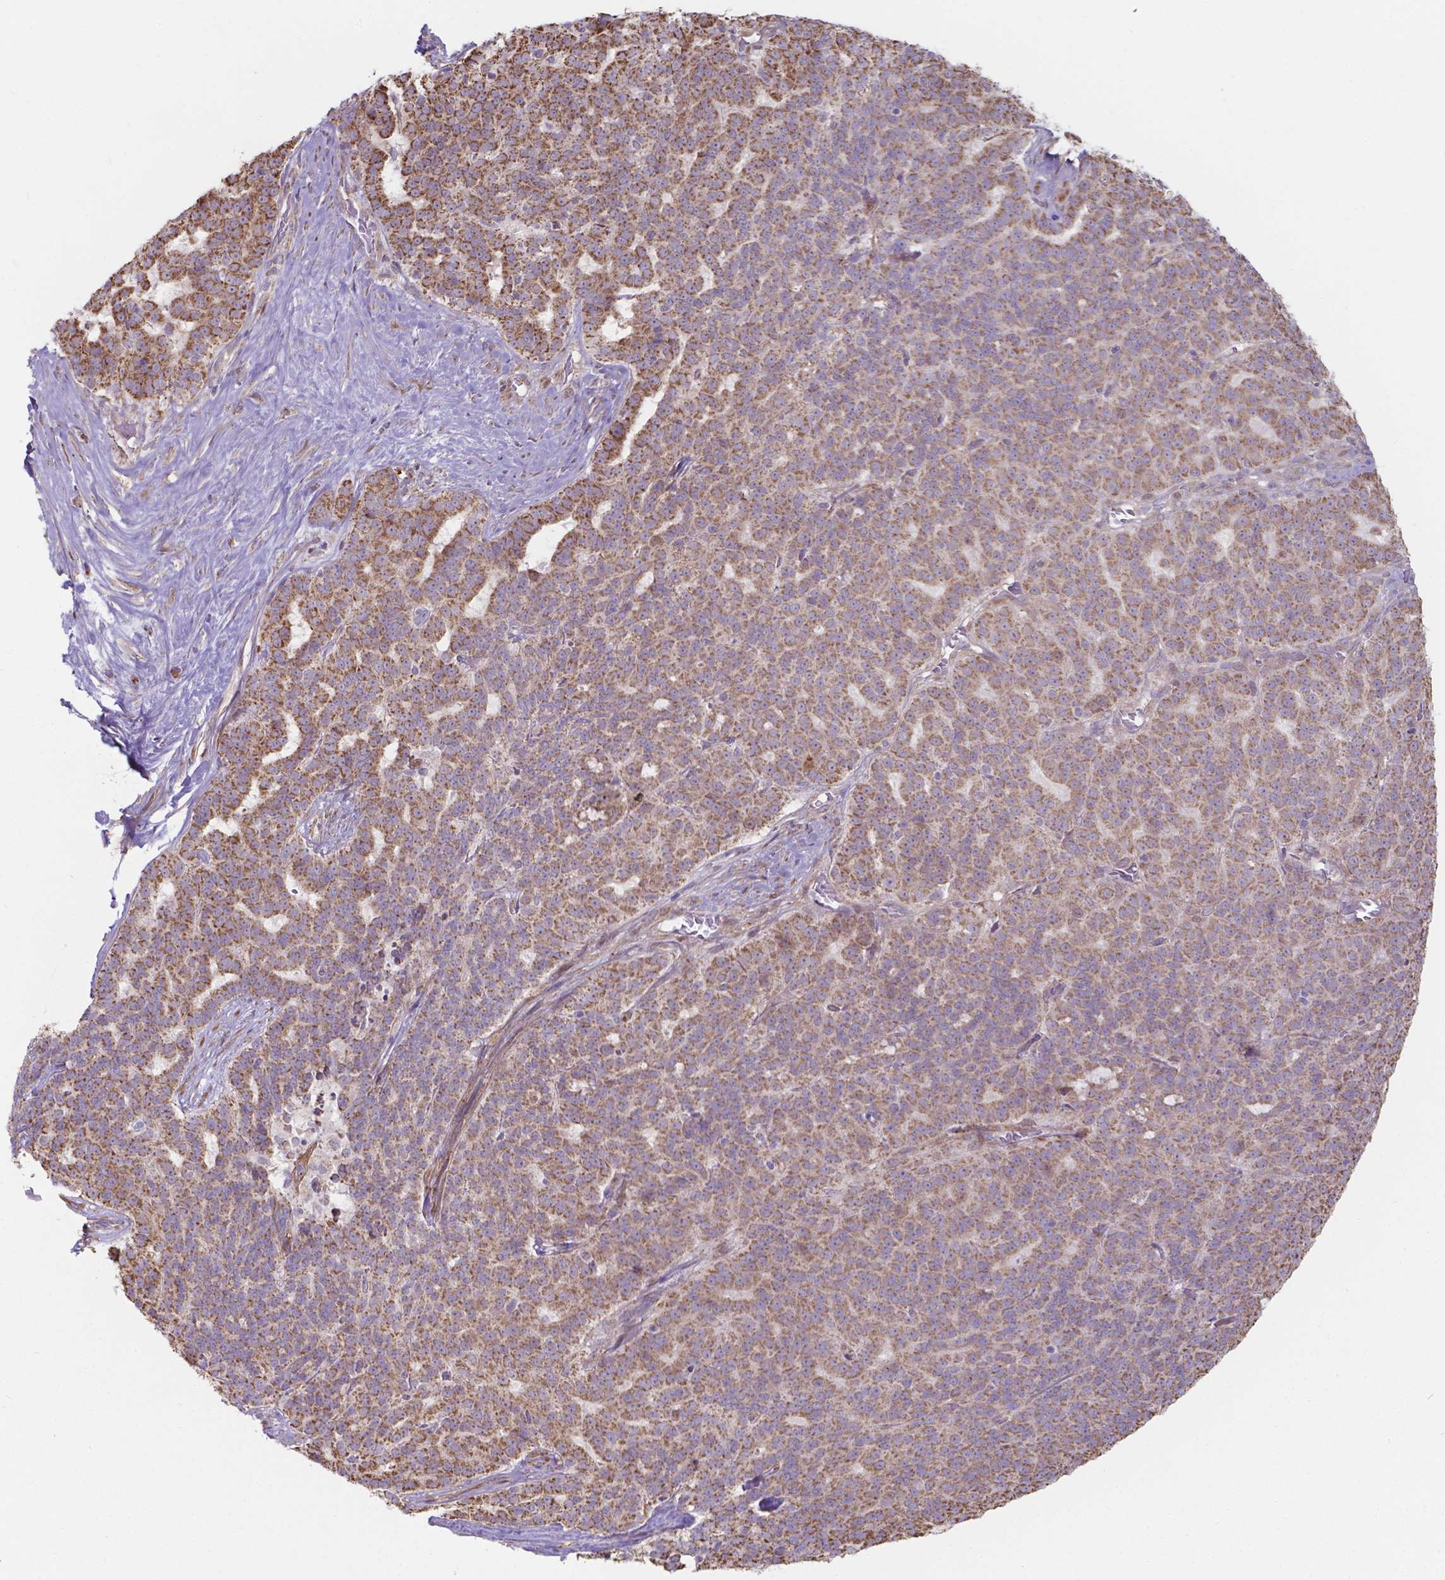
{"staining": {"intensity": "moderate", "quantity": ">75%", "location": "cytoplasmic/membranous"}, "tissue": "liver cancer", "cell_type": "Tumor cells", "image_type": "cancer", "snomed": [{"axis": "morphology", "description": "Cholangiocarcinoma"}, {"axis": "topography", "description": "Liver"}], "caption": "Protein positivity by immunohistochemistry reveals moderate cytoplasmic/membranous positivity in approximately >75% of tumor cells in liver cancer (cholangiocarcinoma).", "gene": "FAM114A1", "patient": {"sex": "female", "age": 47}}